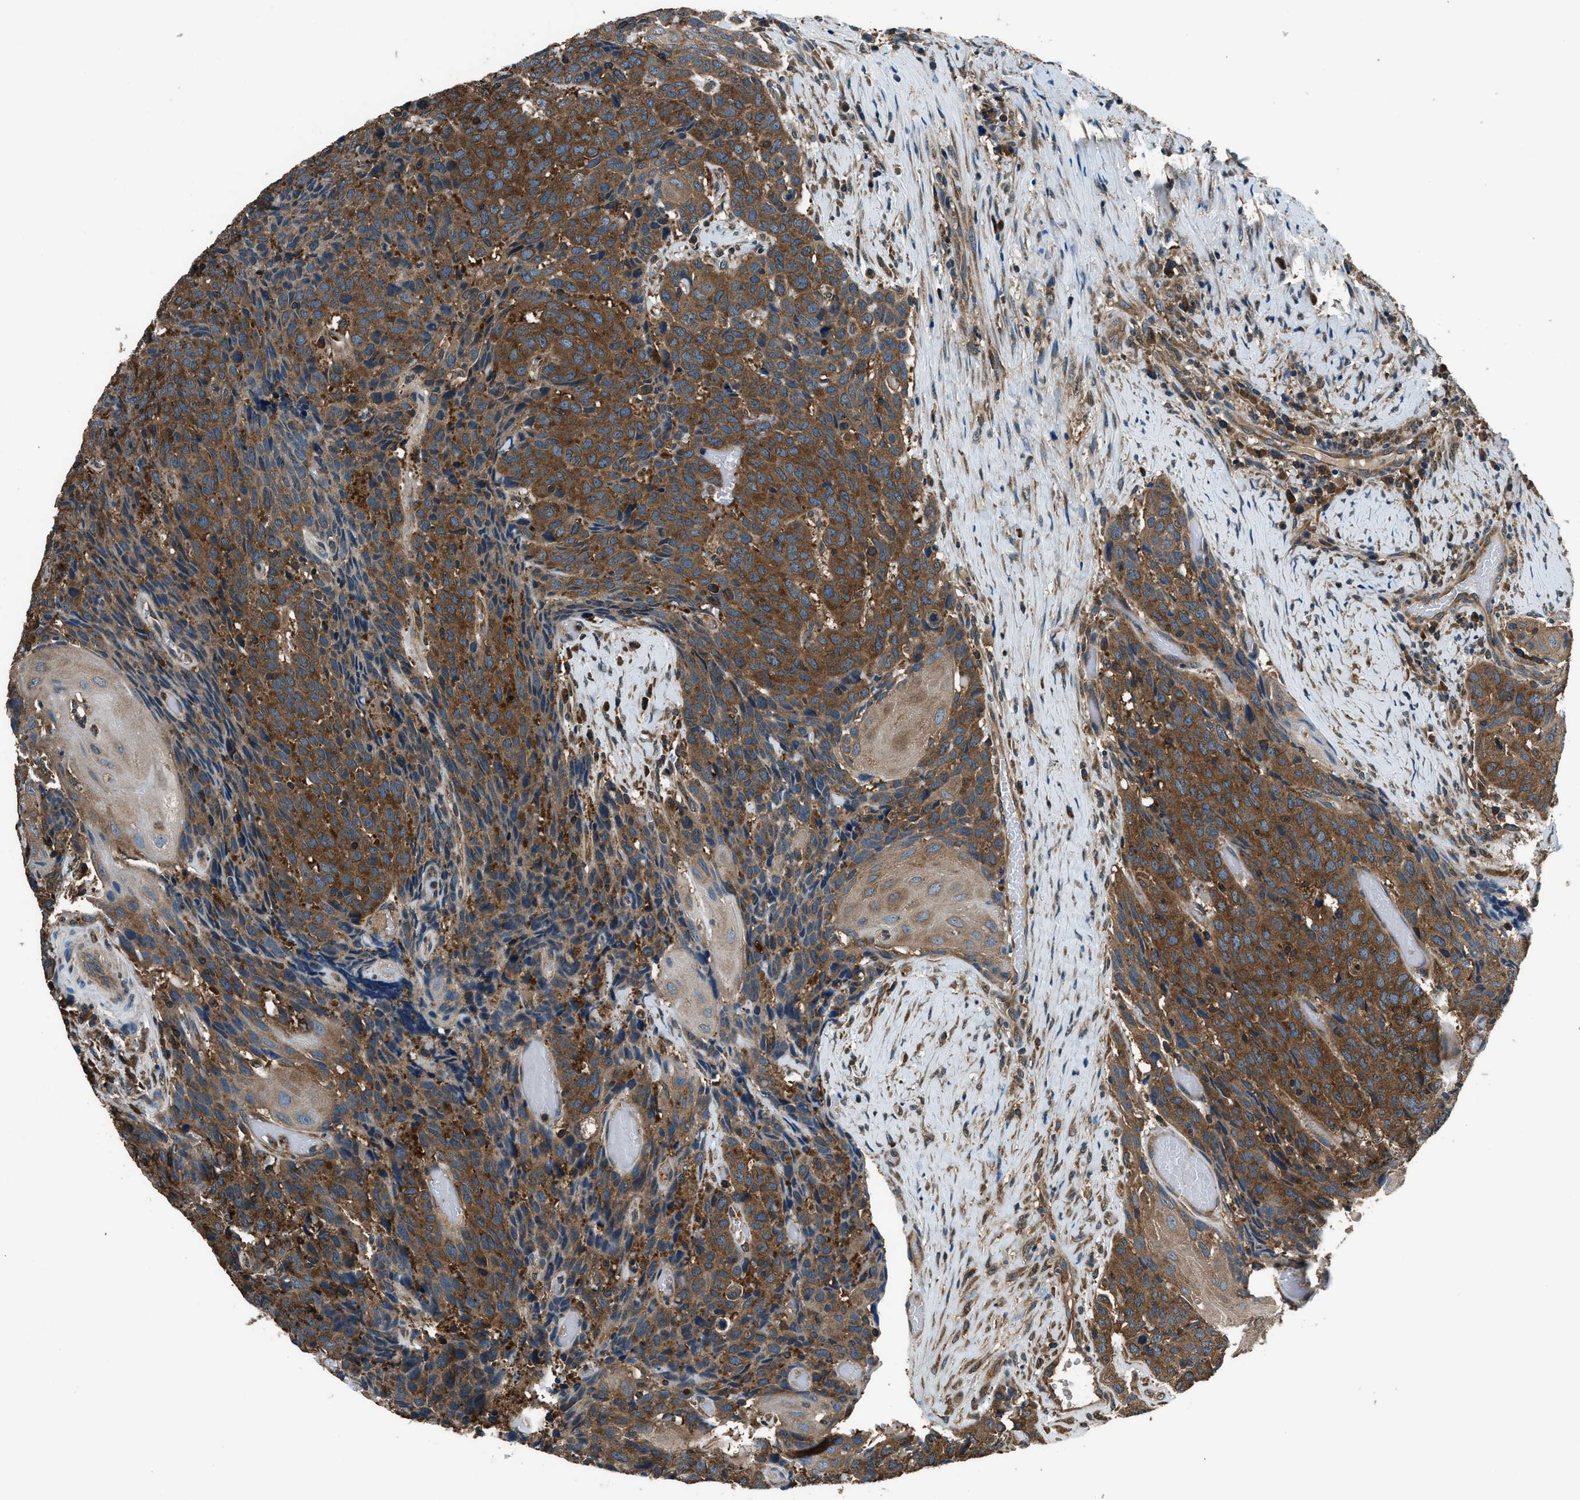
{"staining": {"intensity": "strong", "quantity": ">75%", "location": "cytoplasmic/membranous"}, "tissue": "head and neck cancer", "cell_type": "Tumor cells", "image_type": "cancer", "snomed": [{"axis": "morphology", "description": "Squamous cell carcinoma, NOS"}, {"axis": "topography", "description": "Head-Neck"}], "caption": "High-magnification brightfield microscopy of squamous cell carcinoma (head and neck) stained with DAB (brown) and counterstained with hematoxylin (blue). tumor cells exhibit strong cytoplasmic/membranous staining is seen in about>75% of cells.", "gene": "ARFGAP2", "patient": {"sex": "male", "age": 66}}